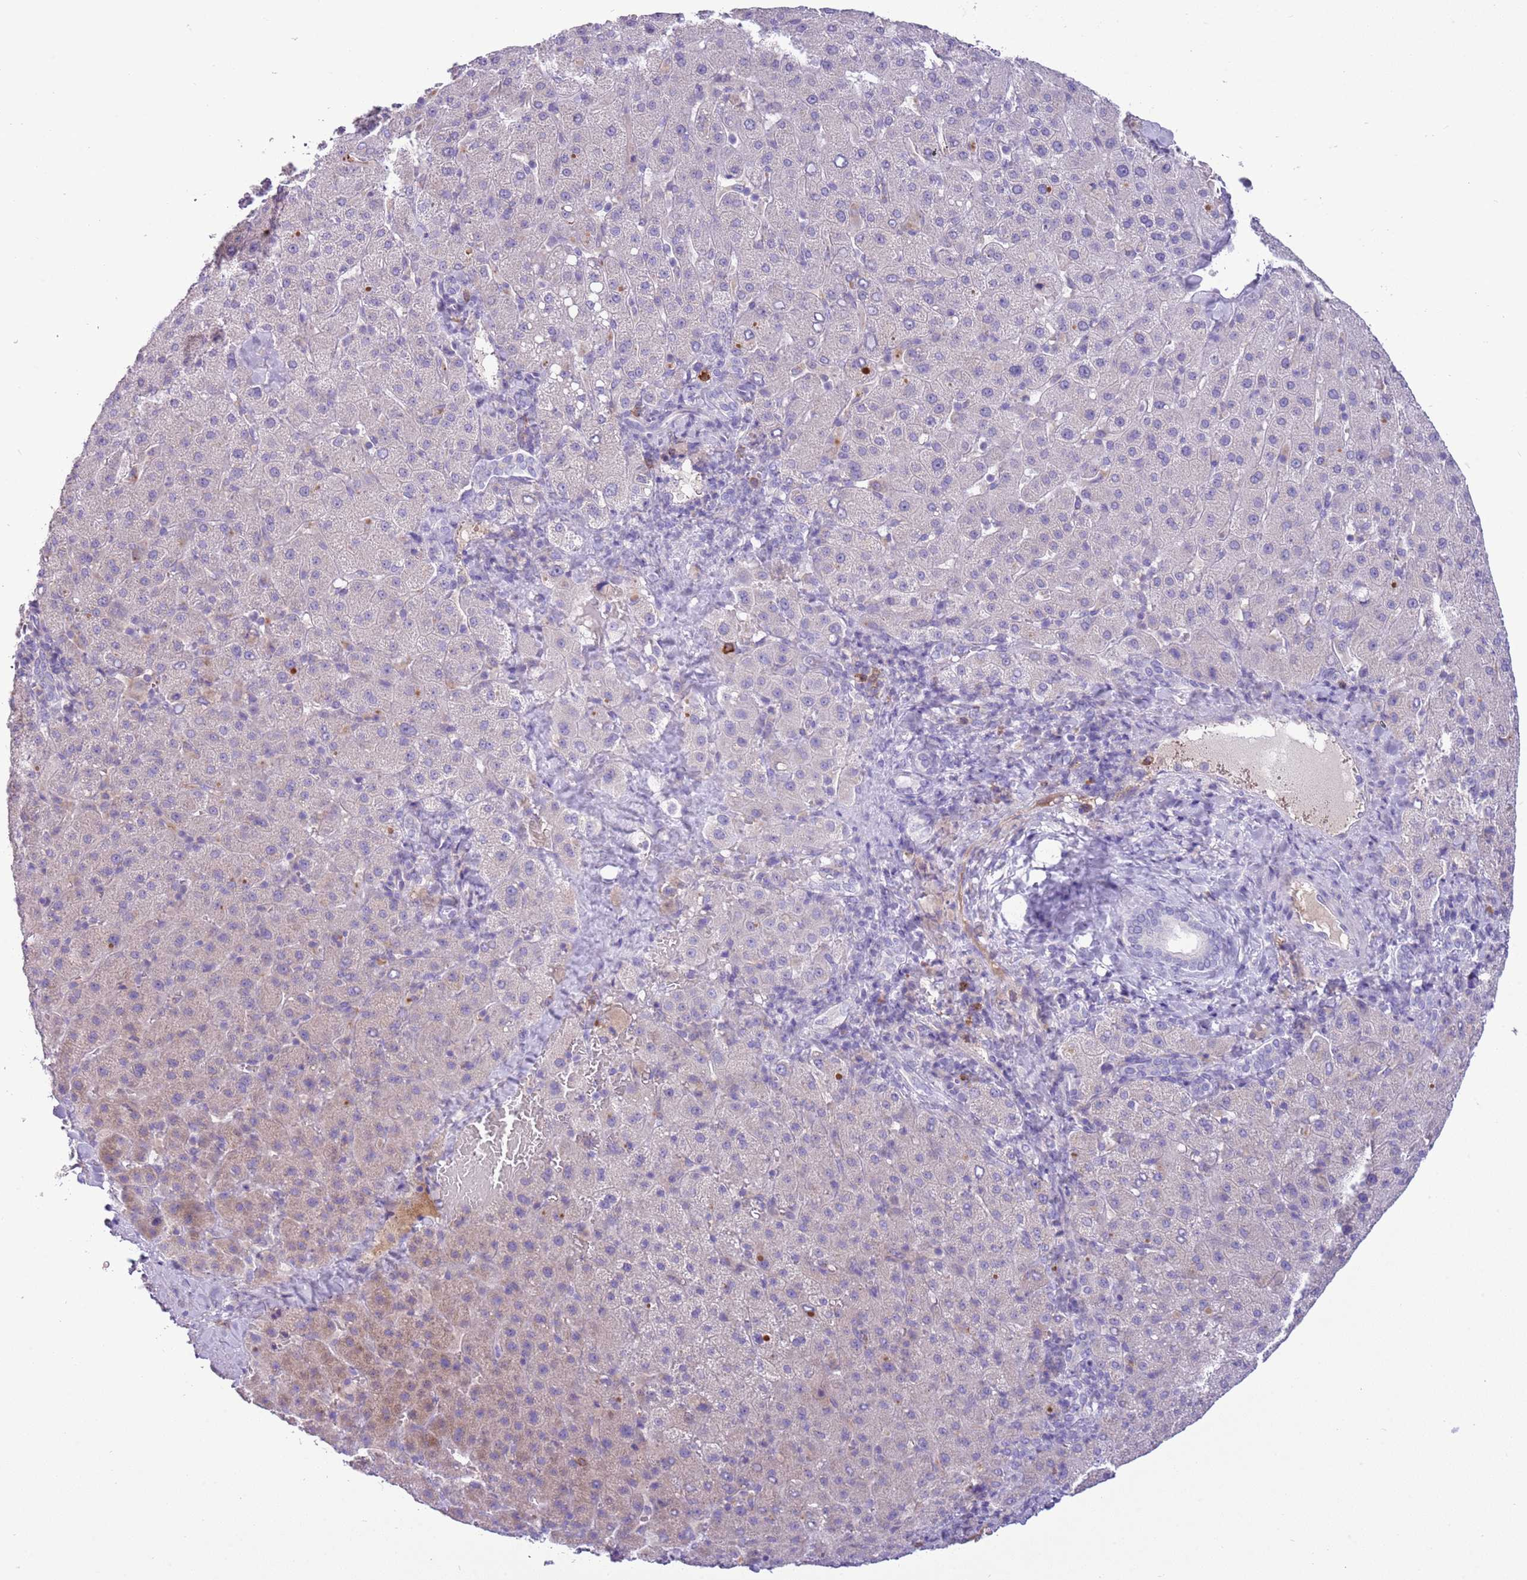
{"staining": {"intensity": "weak", "quantity": "<25%", "location": "cytoplasmic/membranous"}, "tissue": "liver cancer", "cell_type": "Tumor cells", "image_type": "cancer", "snomed": [{"axis": "morphology", "description": "Carcinoma, Hepatocellular, NOS"}, {"axis": "topography", "description": "Liver"}], "caption": "Liver hepatocellular carcinoma stained for a protein using IHC exhibits no staining tumor cells.", "gene": "SCAMP5", "patient": {"sex": "female", "age": 58}}